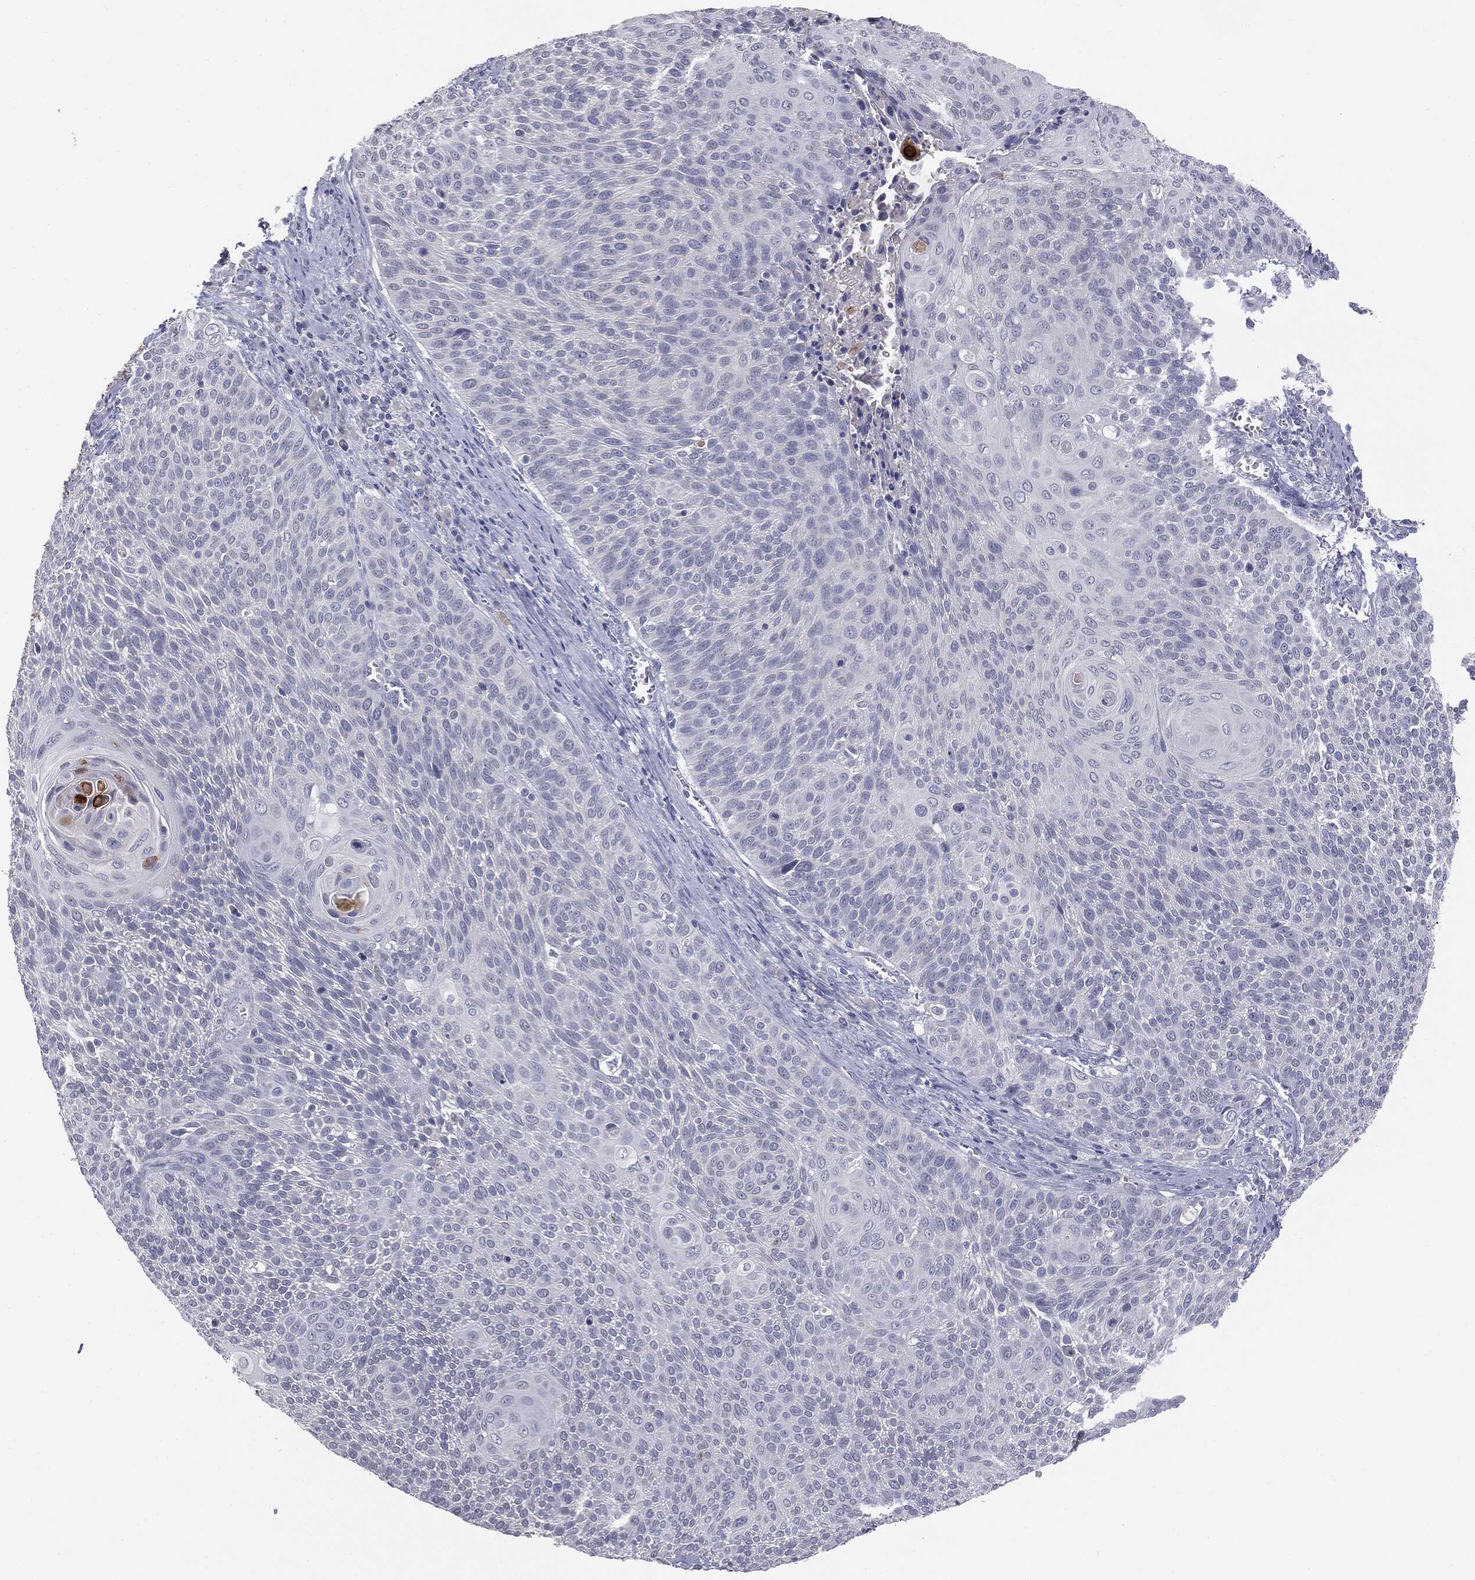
{"staining": {"intensity": "negative", "quantity": "none", "location": "none"}, "tissue": "cervical cancer", "cell_type": "Tumor cells", "image_type": "cancer", "snomed": [{"axis": "morphology", "description": "Squamous cell carcinoma, NOS"}, {"axis": "topography", "description": "Cervix"}], "caption": "Image shows no protein staining in tumor cells of cervical squamous cell carcinoma tissue.", "gene": "MUC1", "patient": {"sex": "female", "age": 31}}